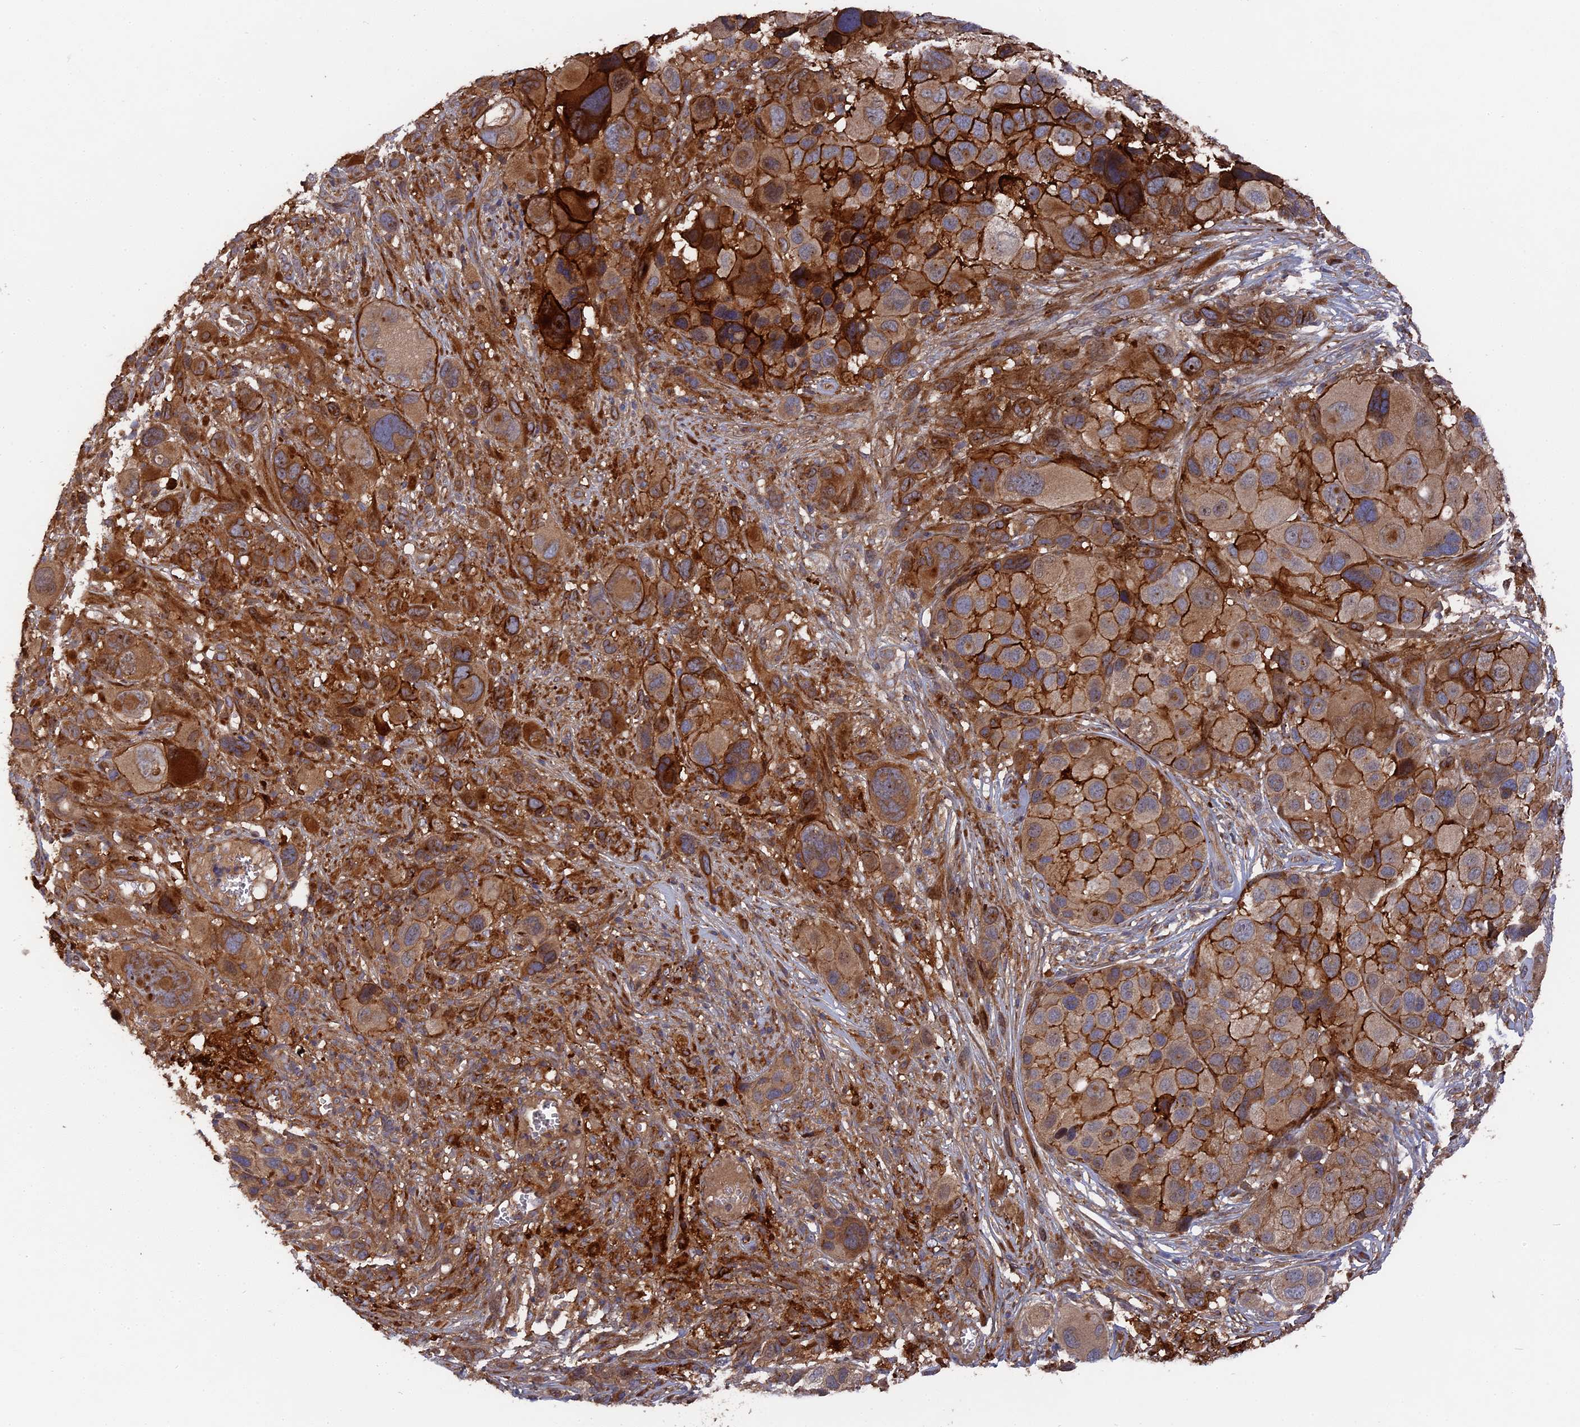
{"staining": {"intensity": "strong", "quantity": "25%-75%", "location": "cytoplasmic/membranous"}, "tissue": "melanoma", "cell_type": "Tumor cells", "image_type": "cancer", "snomed": [{"axis": "morphology", "description": "Malignant melanoma, NOS"}, {"axis": "topography", "description": "Skin of trunk"}], "caption": "Immunohistochemical staining of malignant melanoma reveals high levels of strong cytoplasmic/membranous protein staining in approximately 25%-75% of tumor cells. The protein of interest is stained brown, and the nuclei are stained in blue (DAB IHC with brightfield microscopy, high magnification).", "gene": "DEF8", "patient": {"sex": "male", "age": 71}}